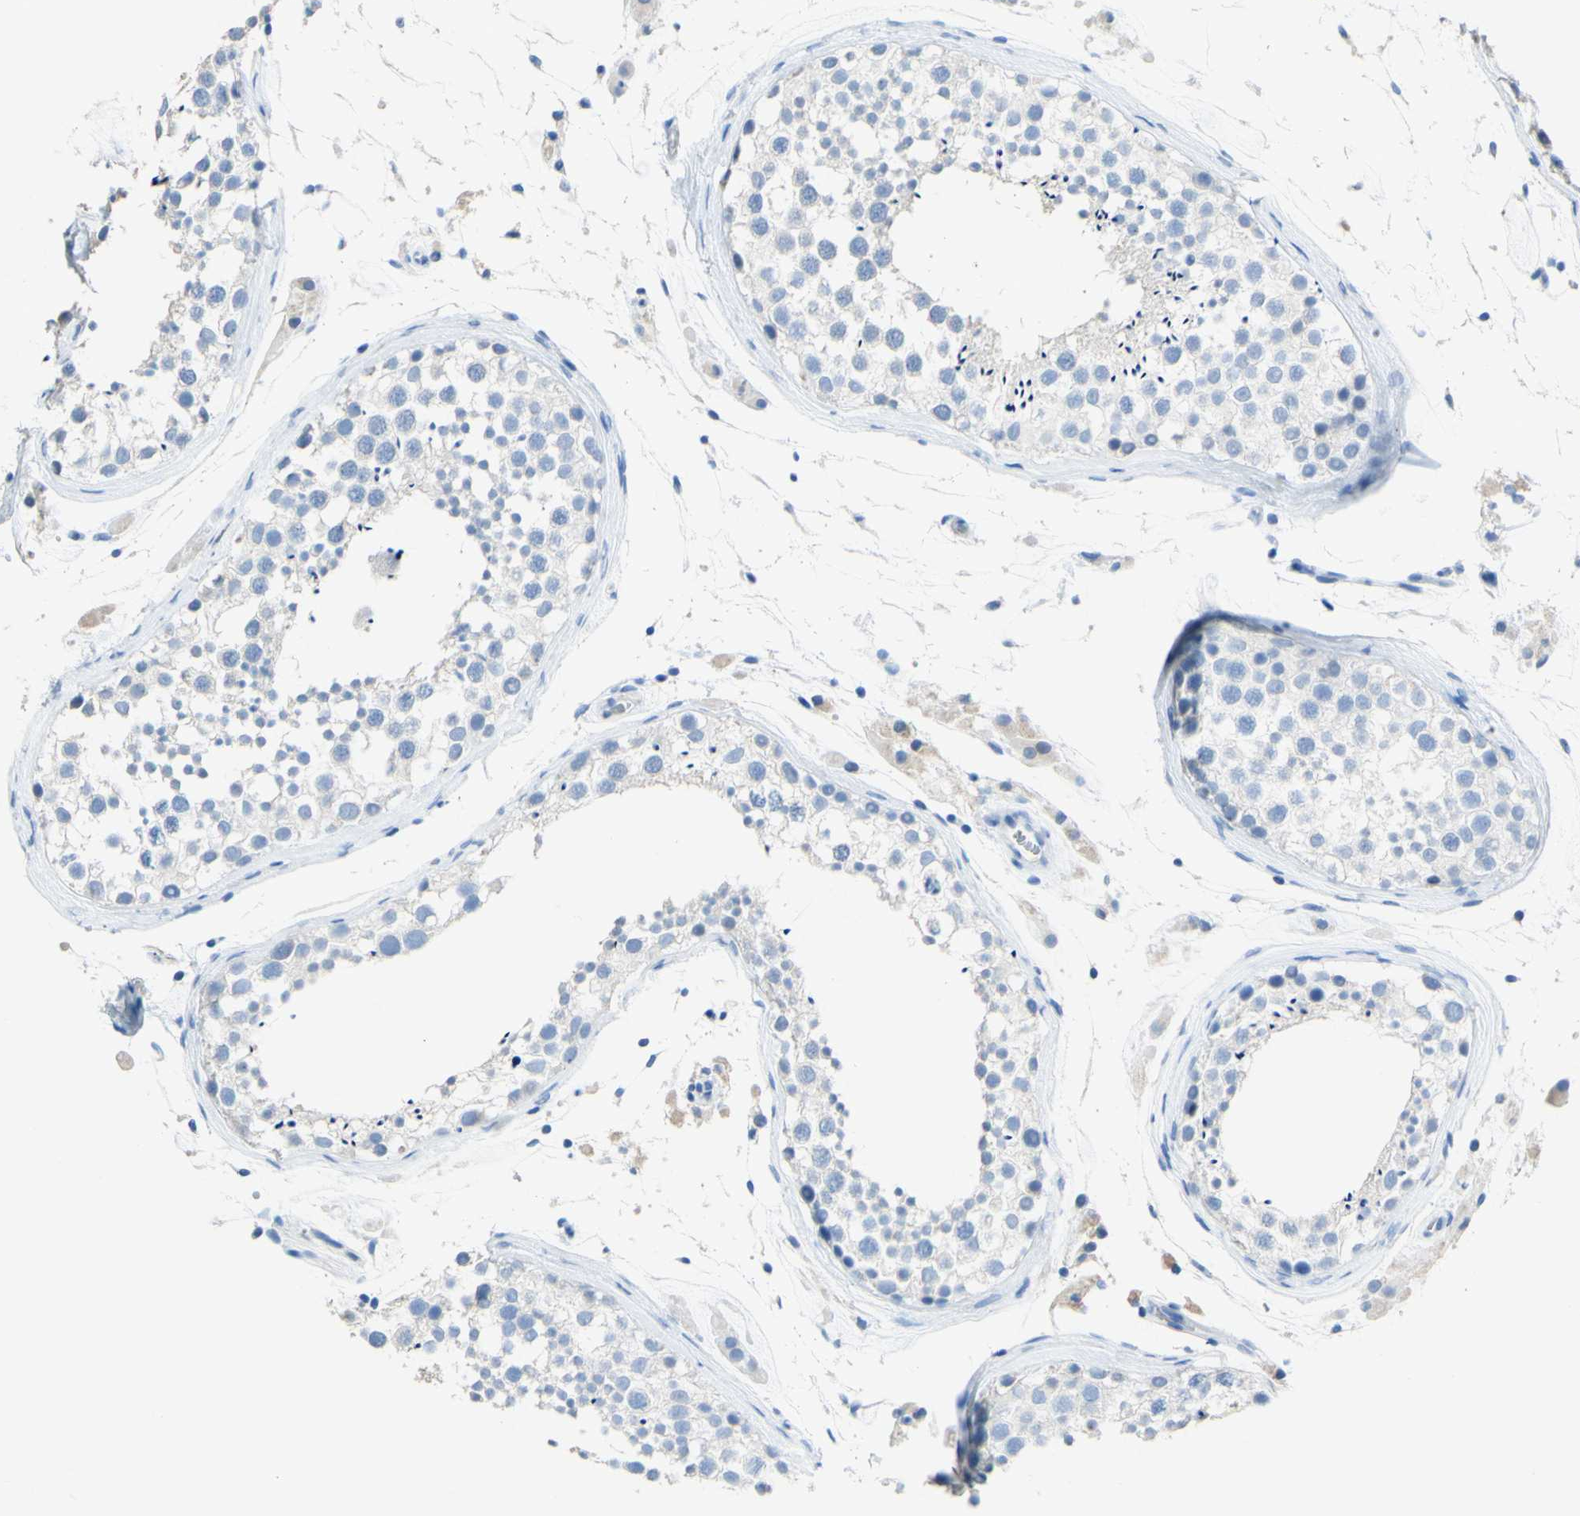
{"staining": {"intensity": "negative", "quantity": "none", "location": "none"}, "tissue": "testis", "cell_type": "Cells in seminiferous ducts", "image_type": "normal", "snomed": [{"axis": "morphology", "description": "Normal tissue, NOS"}, {"axis": "topography", "description": "Testis"}], "caption": "There is no significant staining in cells in seminiferous ducts of testis. Brightfield microscopy of immunohistochemistry stained with DAB (3,3'-diaminobenzidine) (brown) and hematoxylin (blue), captured at high magnification.", "gene": "DSC2", "patient": {"sex": "male", "age": 46}}